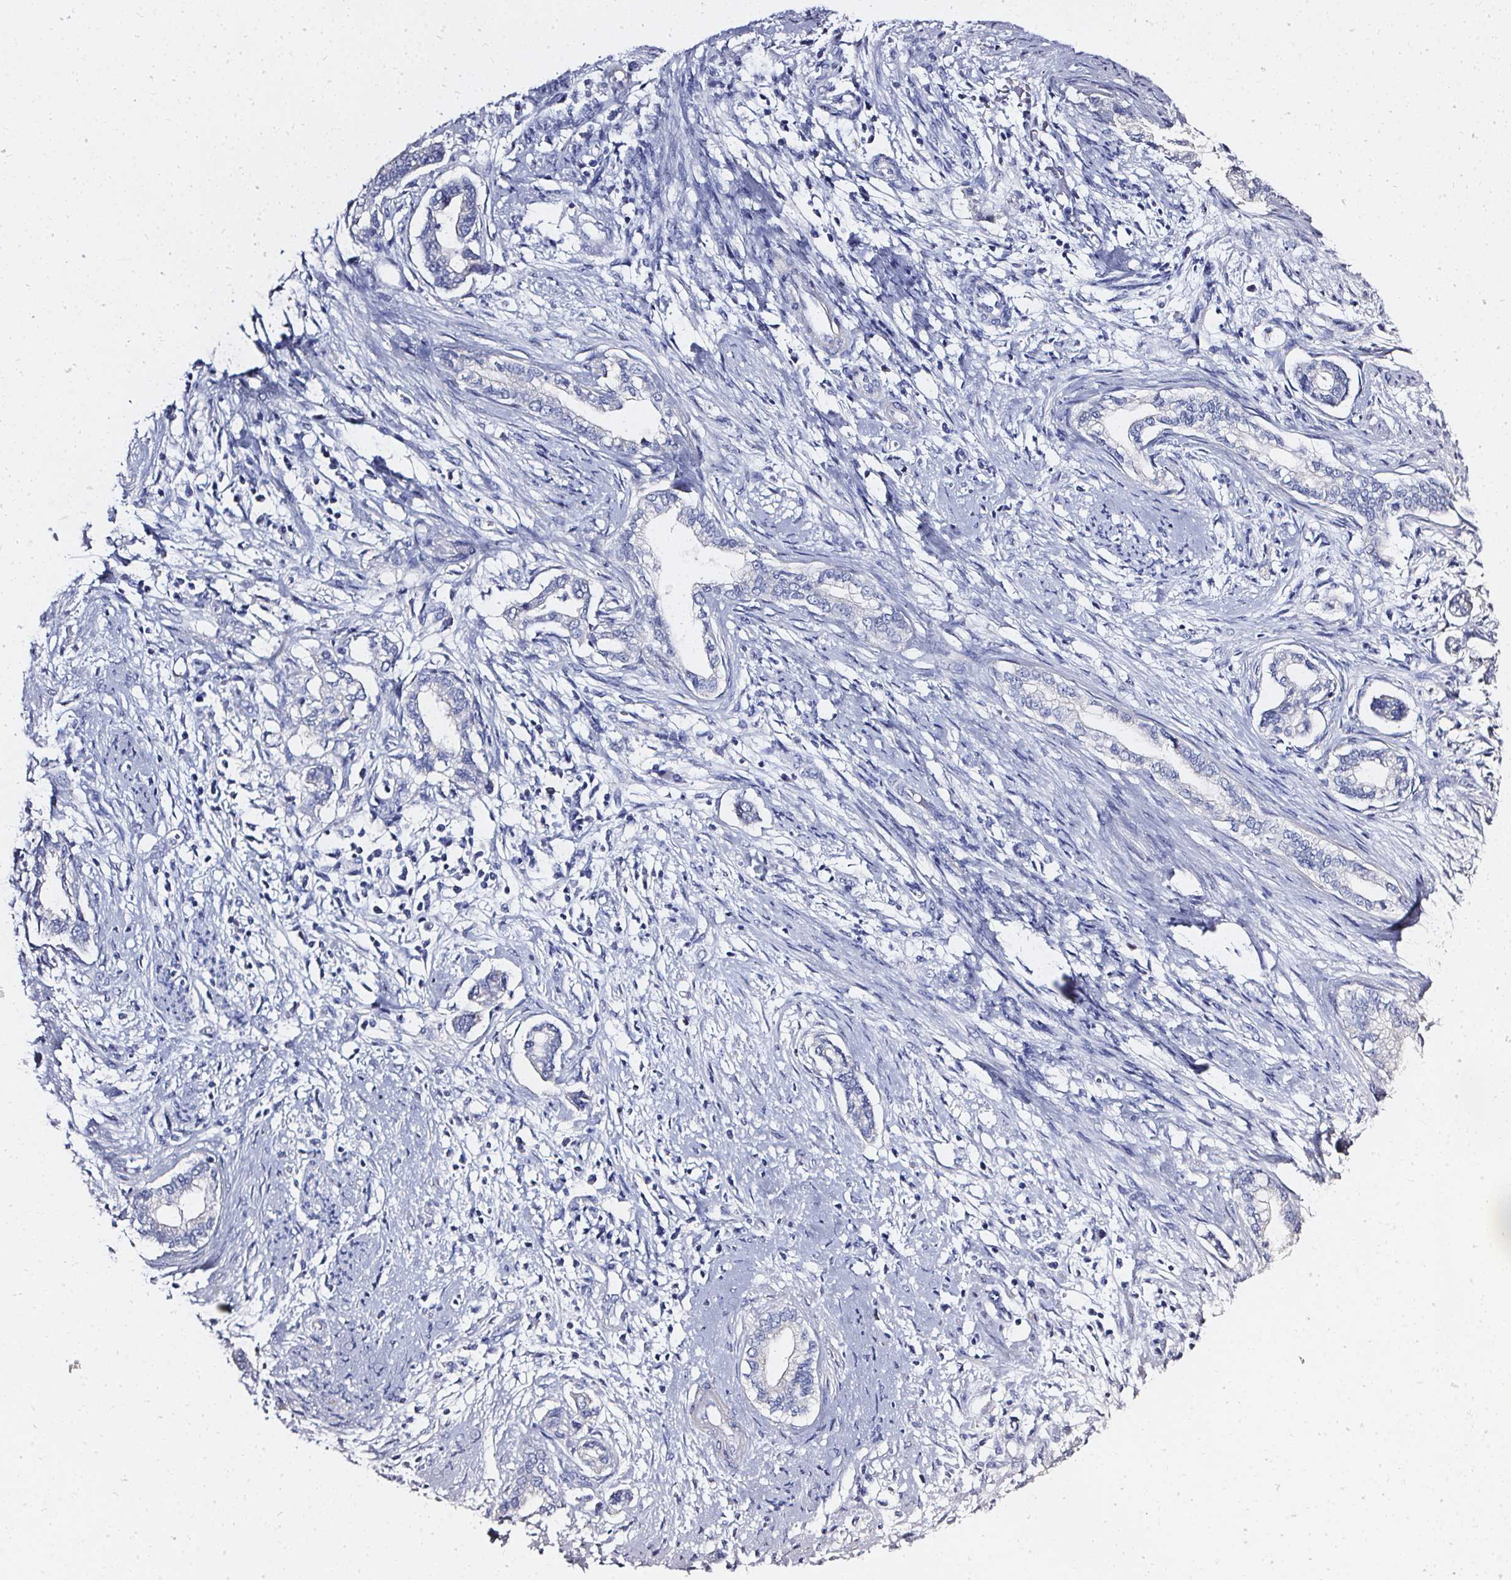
{"staining": {"intensity": "negative", "quantity": "none", "location": "none"}, "tissue": "cervical cancer", "cell_type": "Tumor cells", "image_type": "cancer", "snomed": [{"axis": "morphology", "description": "Adenocarcinoma, NOS"}, {"axis": "topography", "description": "Cervix"}], "caption": "The micrograph exhibits no significant expression in tumor cells of cervical adenocarcinoma.", "gene": "ELAVL2", "patient": {"sex": "female", "age": 62}}